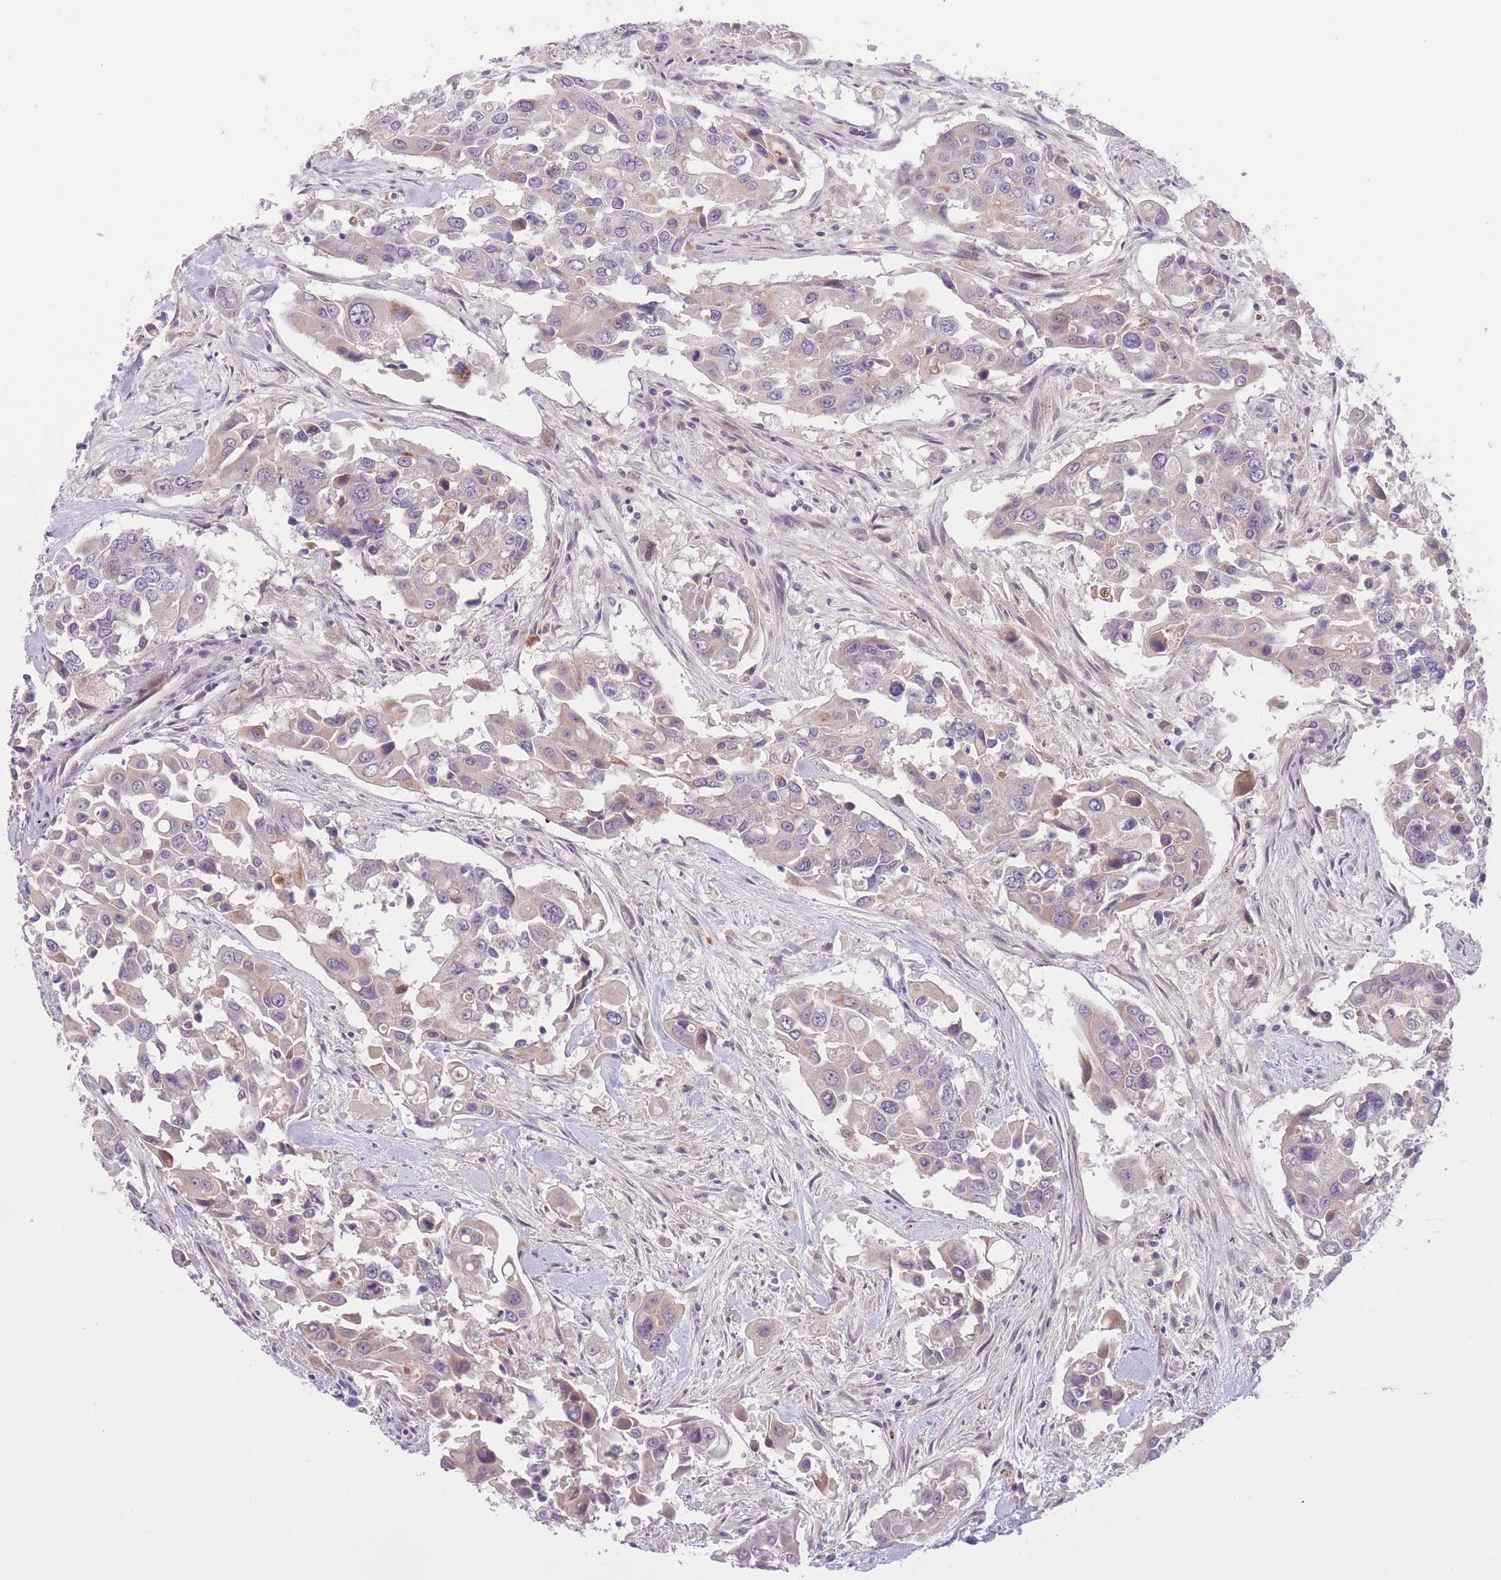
{"staining": {"intensity": "weak", "quantity": "25%-75%", "location": "cytoplasmic/membranous"}, "tissue": "colorectal cancer", "cell_type": "Tumor cells", "image_type": "cancer", "snomed": [{"axis": "morphology", "description": "Adenocarcinoma, NOS"}, {"axis": "topography", "description": "Colon"}], "caption": "There is low levels of weak cytoplasmic/membranous positivity in tumor cells of adenocarcinoma (colorectal), as demonstrated by immunohistochemical staining (brown color).", "gene": "FUT5", "patient": {"sex": "male", "age": 77}}